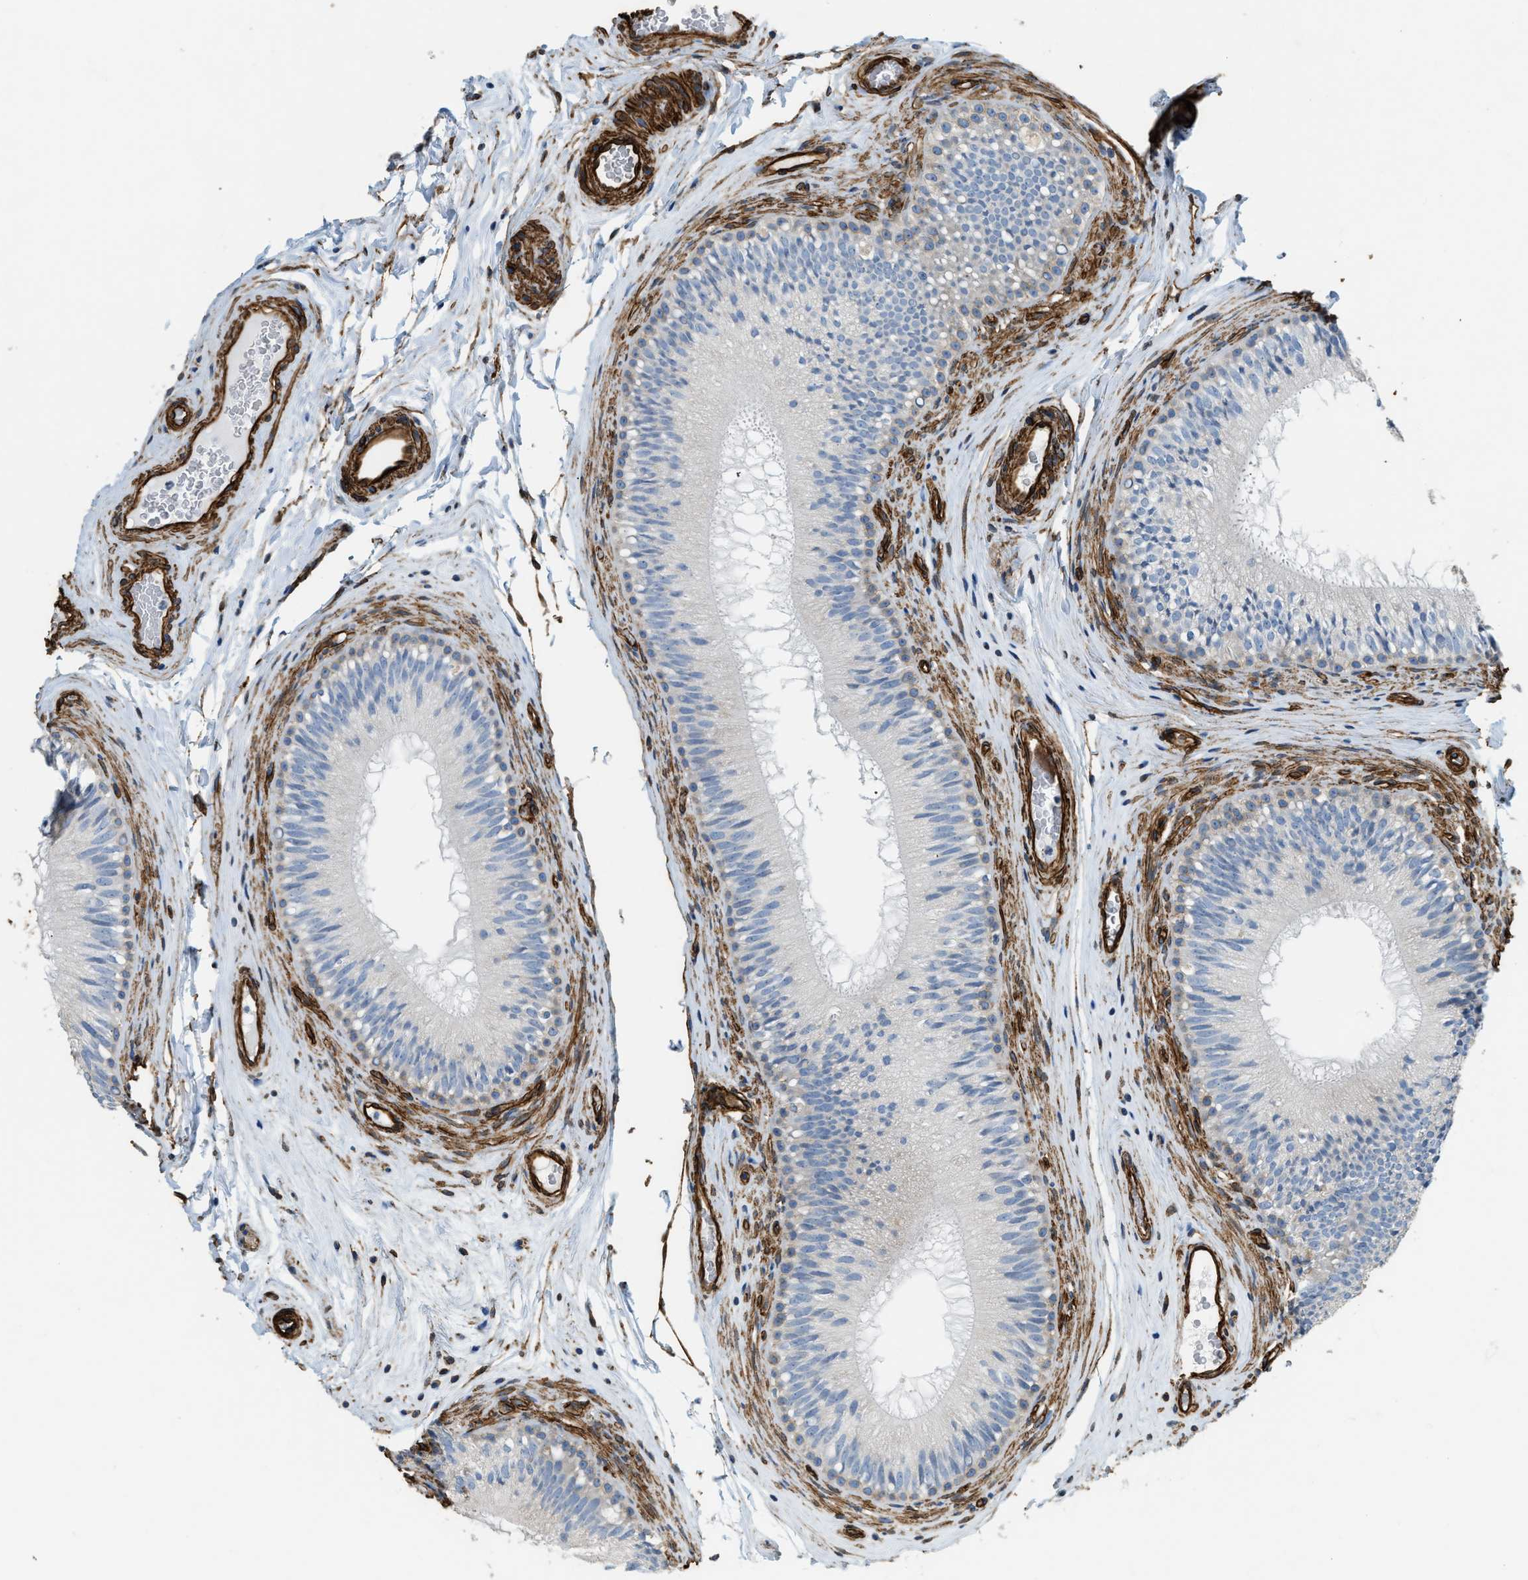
{"staining": {"intensity": "negative", "quantity": "none", "location": "none"}, "tissue": "epididymis", "cell_type": "Glandular cells", "image_type": "normal", "snomed": [{"axis": "morphology", "description": "Normal tissue, NOS"}, {"axis": "topography", "description": "Testis"}, {"axis": "topography", "description": "Epididymis"}], "caption": "Immunohistochemistry image of benign epididymis: epididymis stained with DAB (3,3'-diaminobenzidine) shows no significant protein staining in glandular cells. The staining is performed using DAB brown chromogen with nuclei counter-stained in using hematoxylin.", "gene": "TMEM43", "patient": {"sex": "male", "age": 36}}